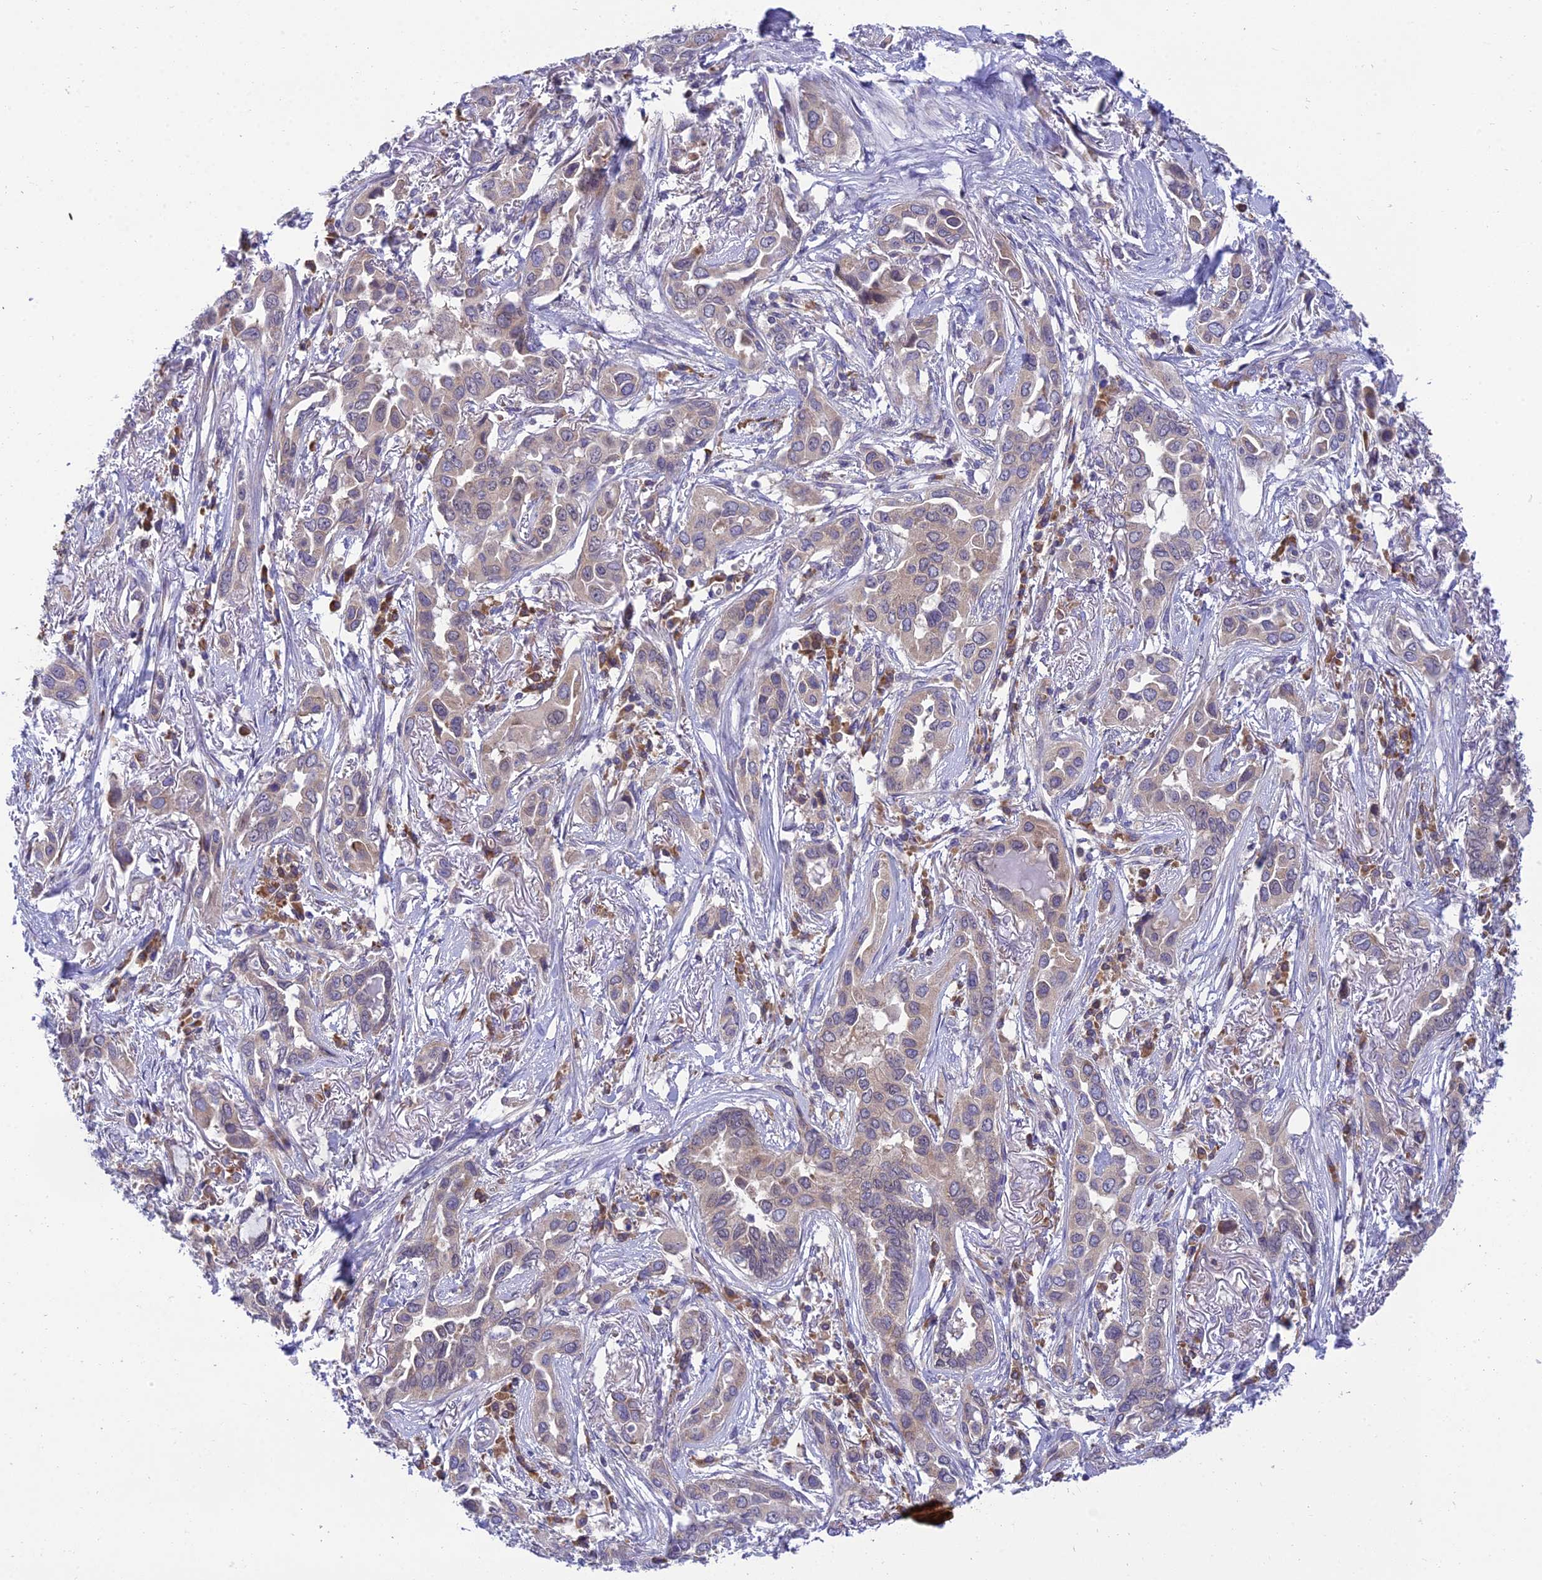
{"staining": {"intensity": "weak", "quantity": "25%-75%", "location": "cytoplasmic/membranous"}, "tissue": "lung cancer", "cell_type": "Tumor cells", "image_type": "cancer", "snomed": [{"axis": "morphology", "description": "Adenocarcinoma, NOS"}, {"axis": "topography", "description": "Lung"}], "caption": "Protein staining of adenocarcinoma (lung) tissue demonstrates weak cytoplasmic/membranous positivity in about 25%-75% of tumor cells. Using DAB (brown) and hematoxylin (blue) stains, captured at high magnification using brightfield microscopy.", "gene": "CLCN7", "patient": {"sex": "female", "age": 76}}